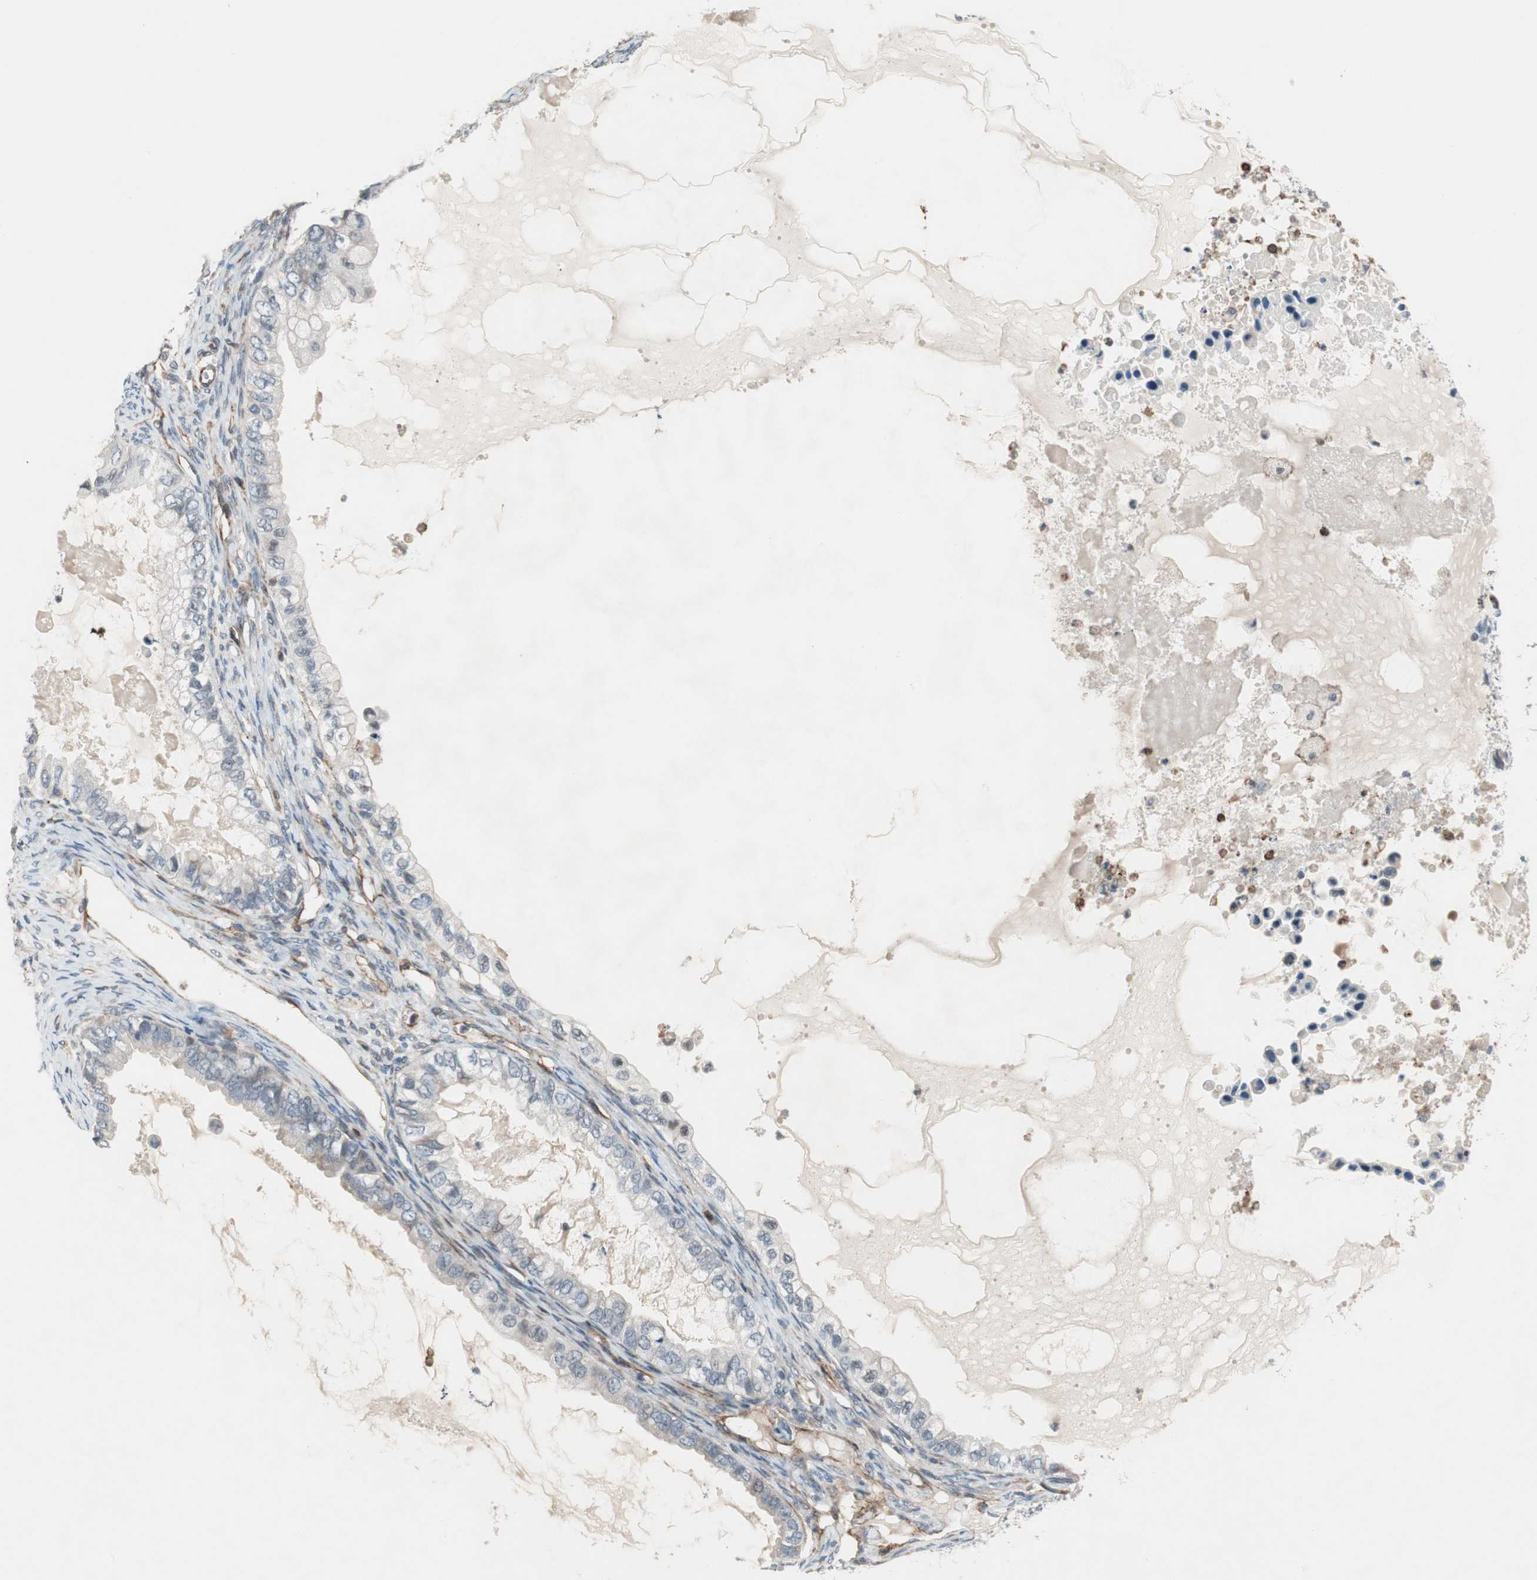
{"staining": {"intensity": "negative", "quantity": "none", "location": "none"}, "tissue": "ovarian cancer", "cell_type": "Tumor cells", "image_type": "cancer", "snomed": [{"axis": "morphology", "description": "Cystadenocarcinoma, mucinous, NOS"}, {"axis": "topography", "description": "Ovary"}], "caption": "Immunohistochemistry (IHC) image of neoplastic tissue: human ovarian cancer stained with DAB demonstrates no significant protein staining in tumor cells.", "gene": "GRHL1", "patient": {"sex": "female", "age": 80}}